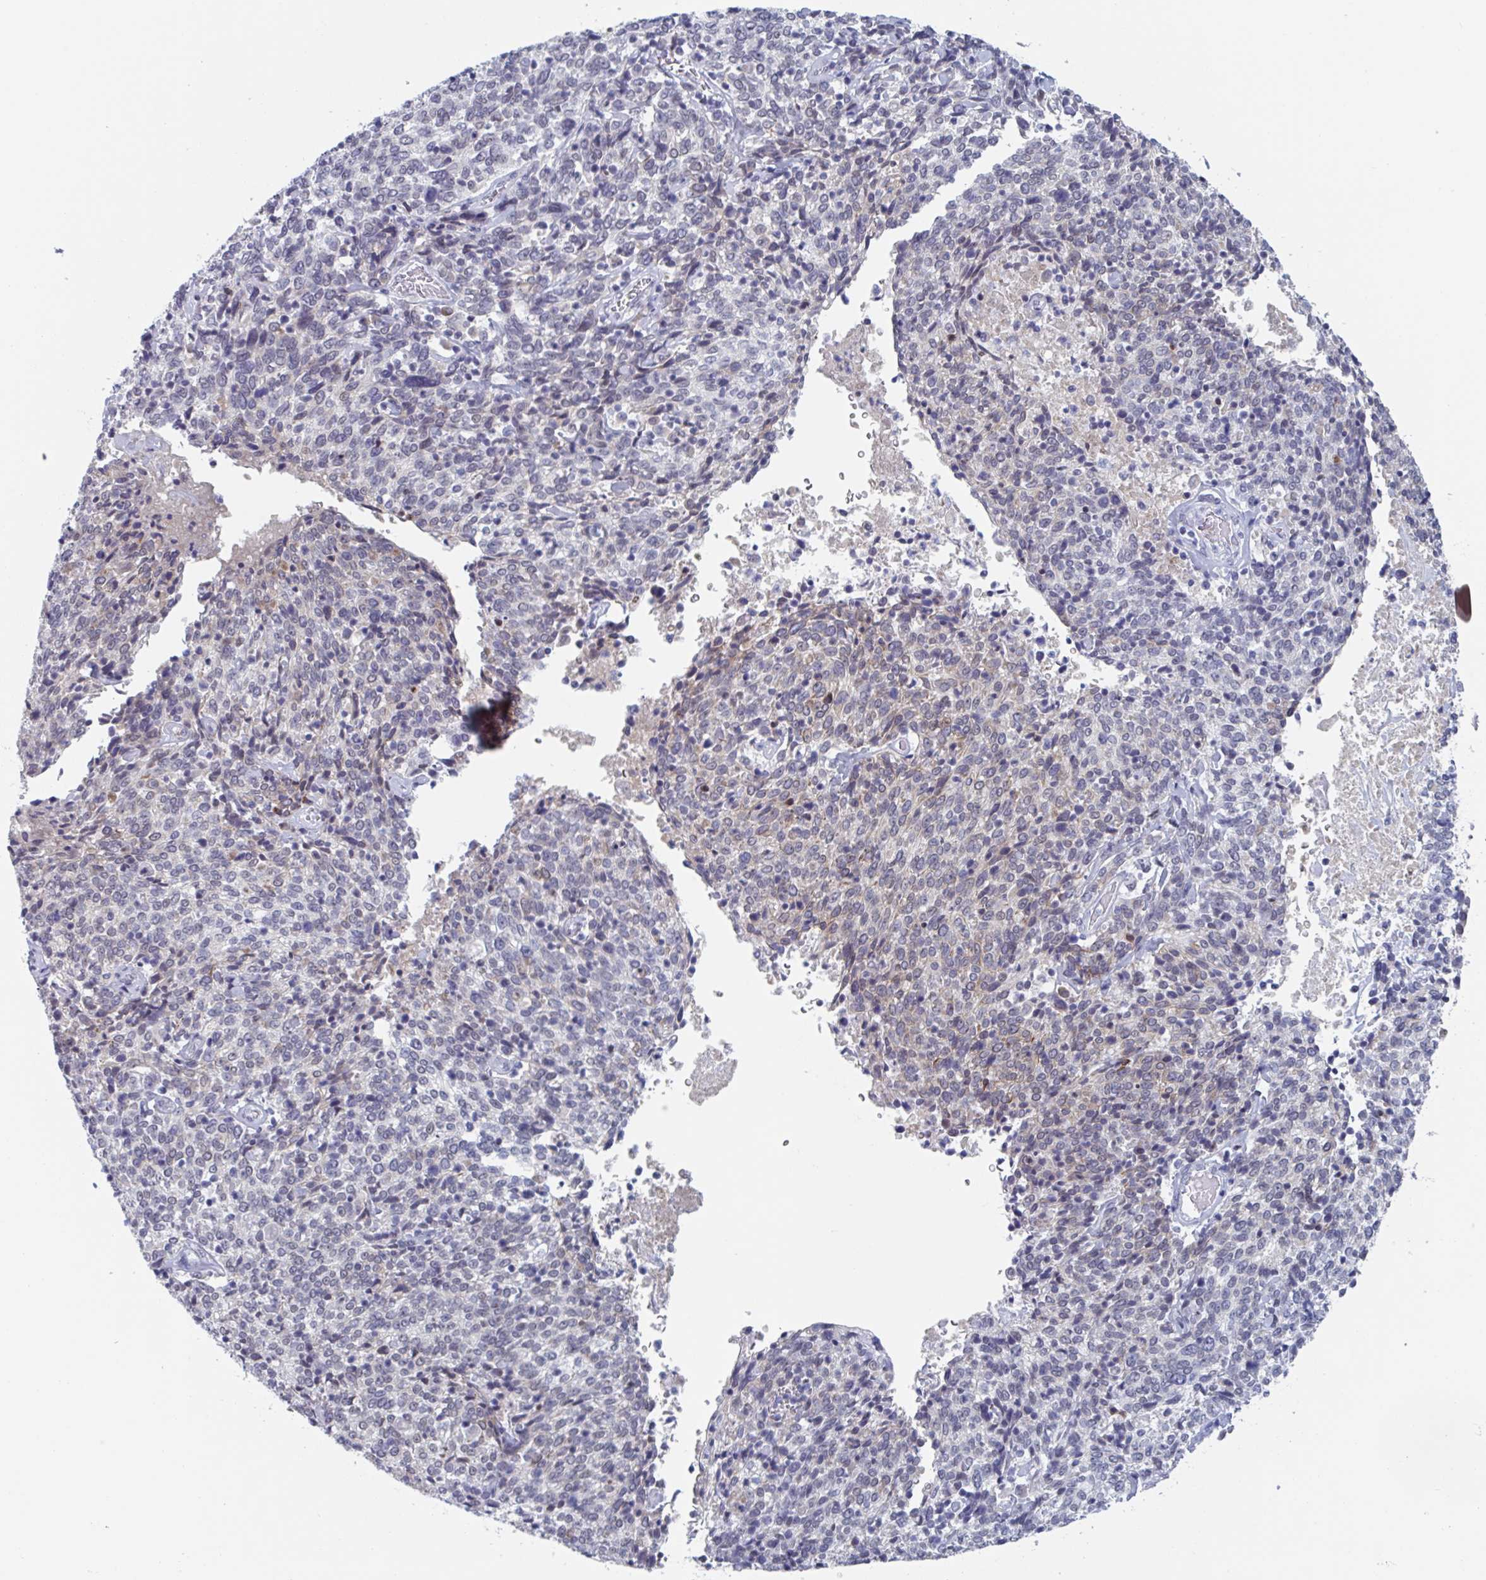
{"staining": {"intensity": "weak", "quantity": "<25%", "location": "cytoplasmic/membranous"}, "tissue": "cervical cancer", "cell_type": "Tumor cells", "image_type": "cancer", "snomed": [{"axis": "morphology", "description": "Squamous cell carcinoma, NOS"}, {"axis": "topography", "description": "Cervix"}], "caption": "Protein analysis of cervical squamous cell carcinoma demonstrates no significant expression in tumor cells.", "gene": "KDM4D", "patient": {"sex": "female", "age": 46}}